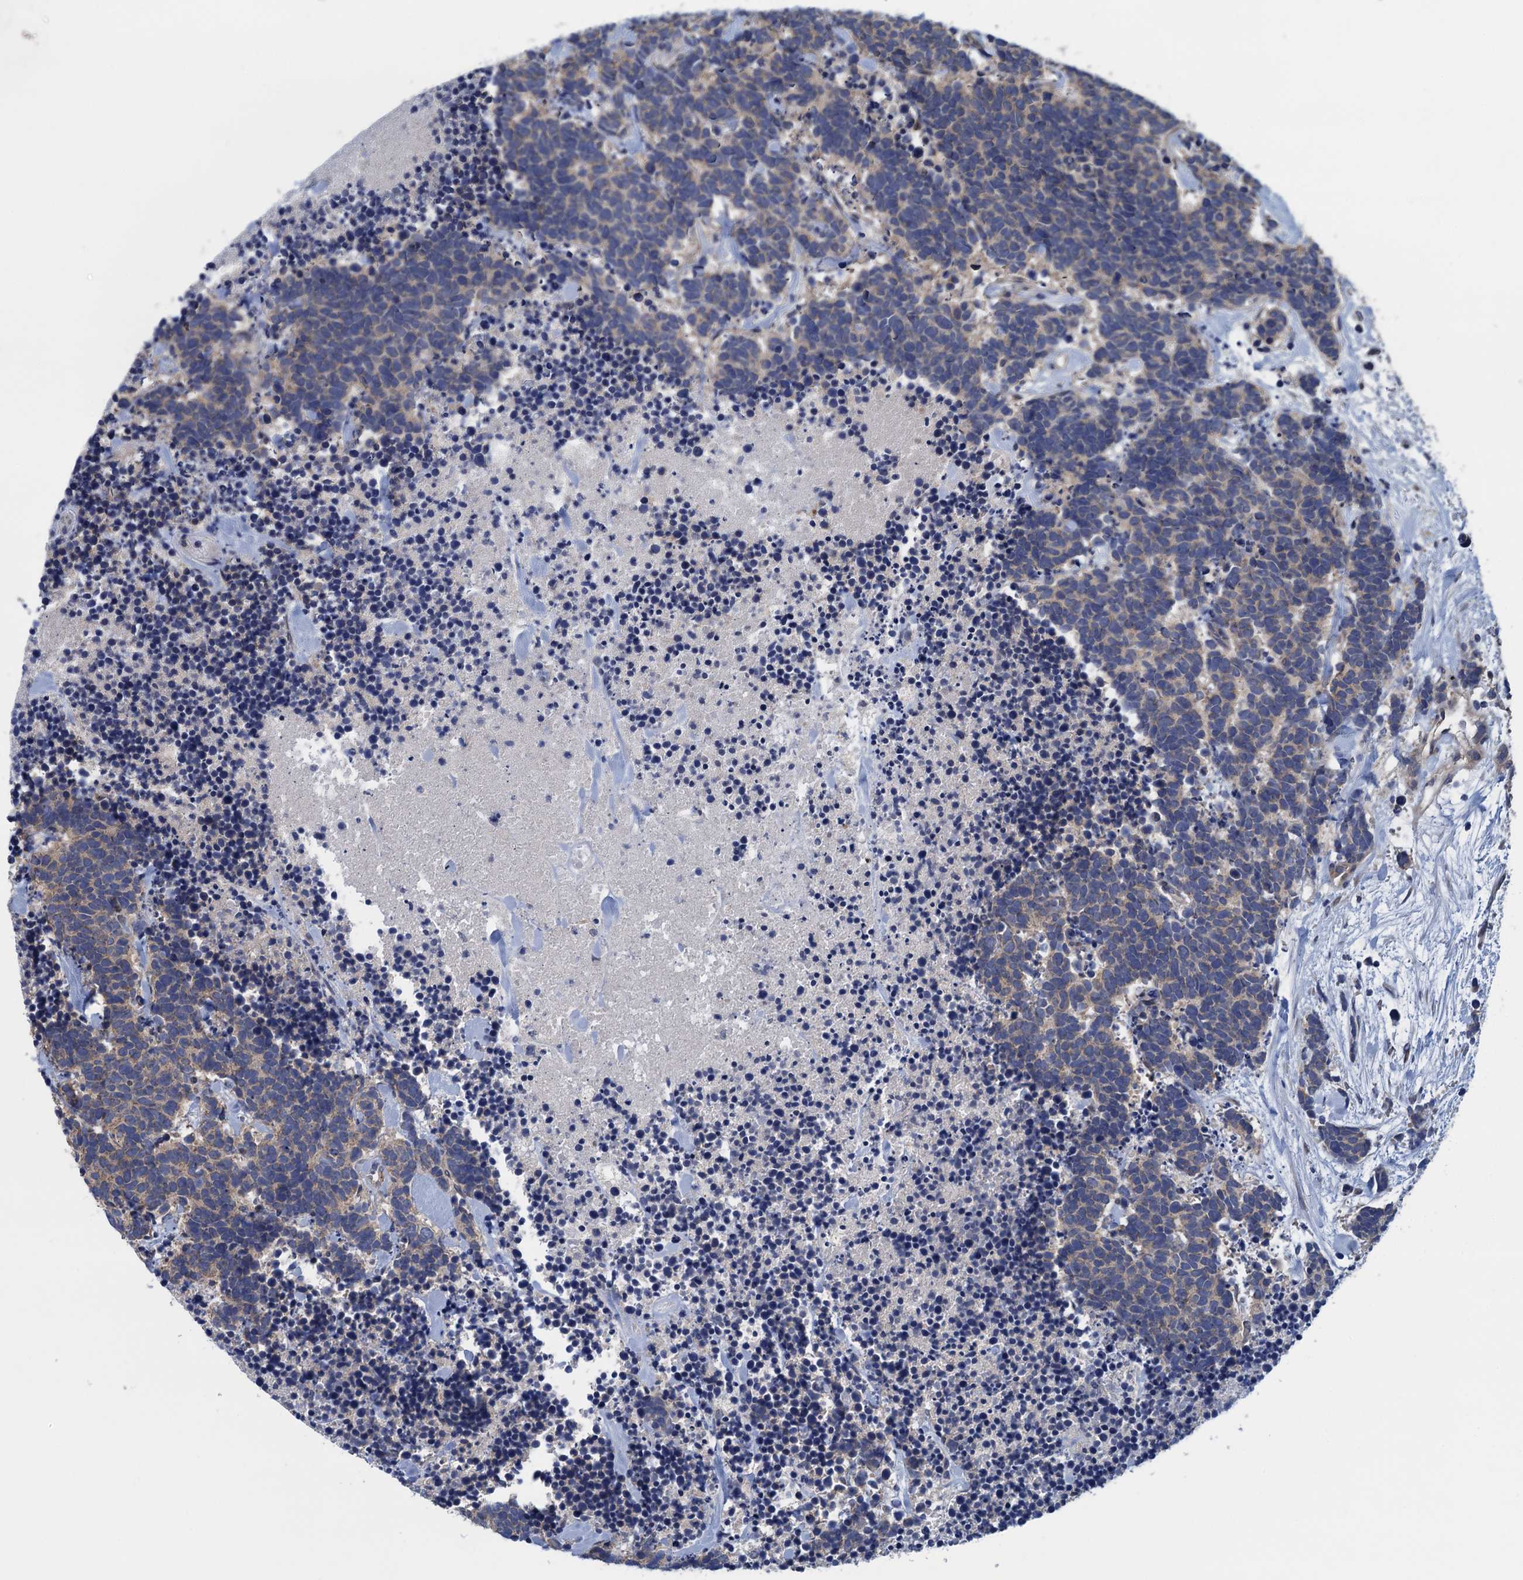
{"staining": {"intensity": "weak", "quantity": "<25%", "location": "cytoplasmic/membranous"}, "tissue": "carcinoid", "cell_type": "Tumor cells", "image_type": "cancer", "snomed": [{"axis": "morphology", "description": "Carcinoma, NOS"}, {"axis": "morphology", "description": "Carcinoid, malignant, NOS"}, {"axis": "topography", "description": "Prostate"}], "caption": "There is no significant expression in tumor cells of carcinoid.", "gene": "CTU2", "patient": {"sex": "male", "age": 57}}